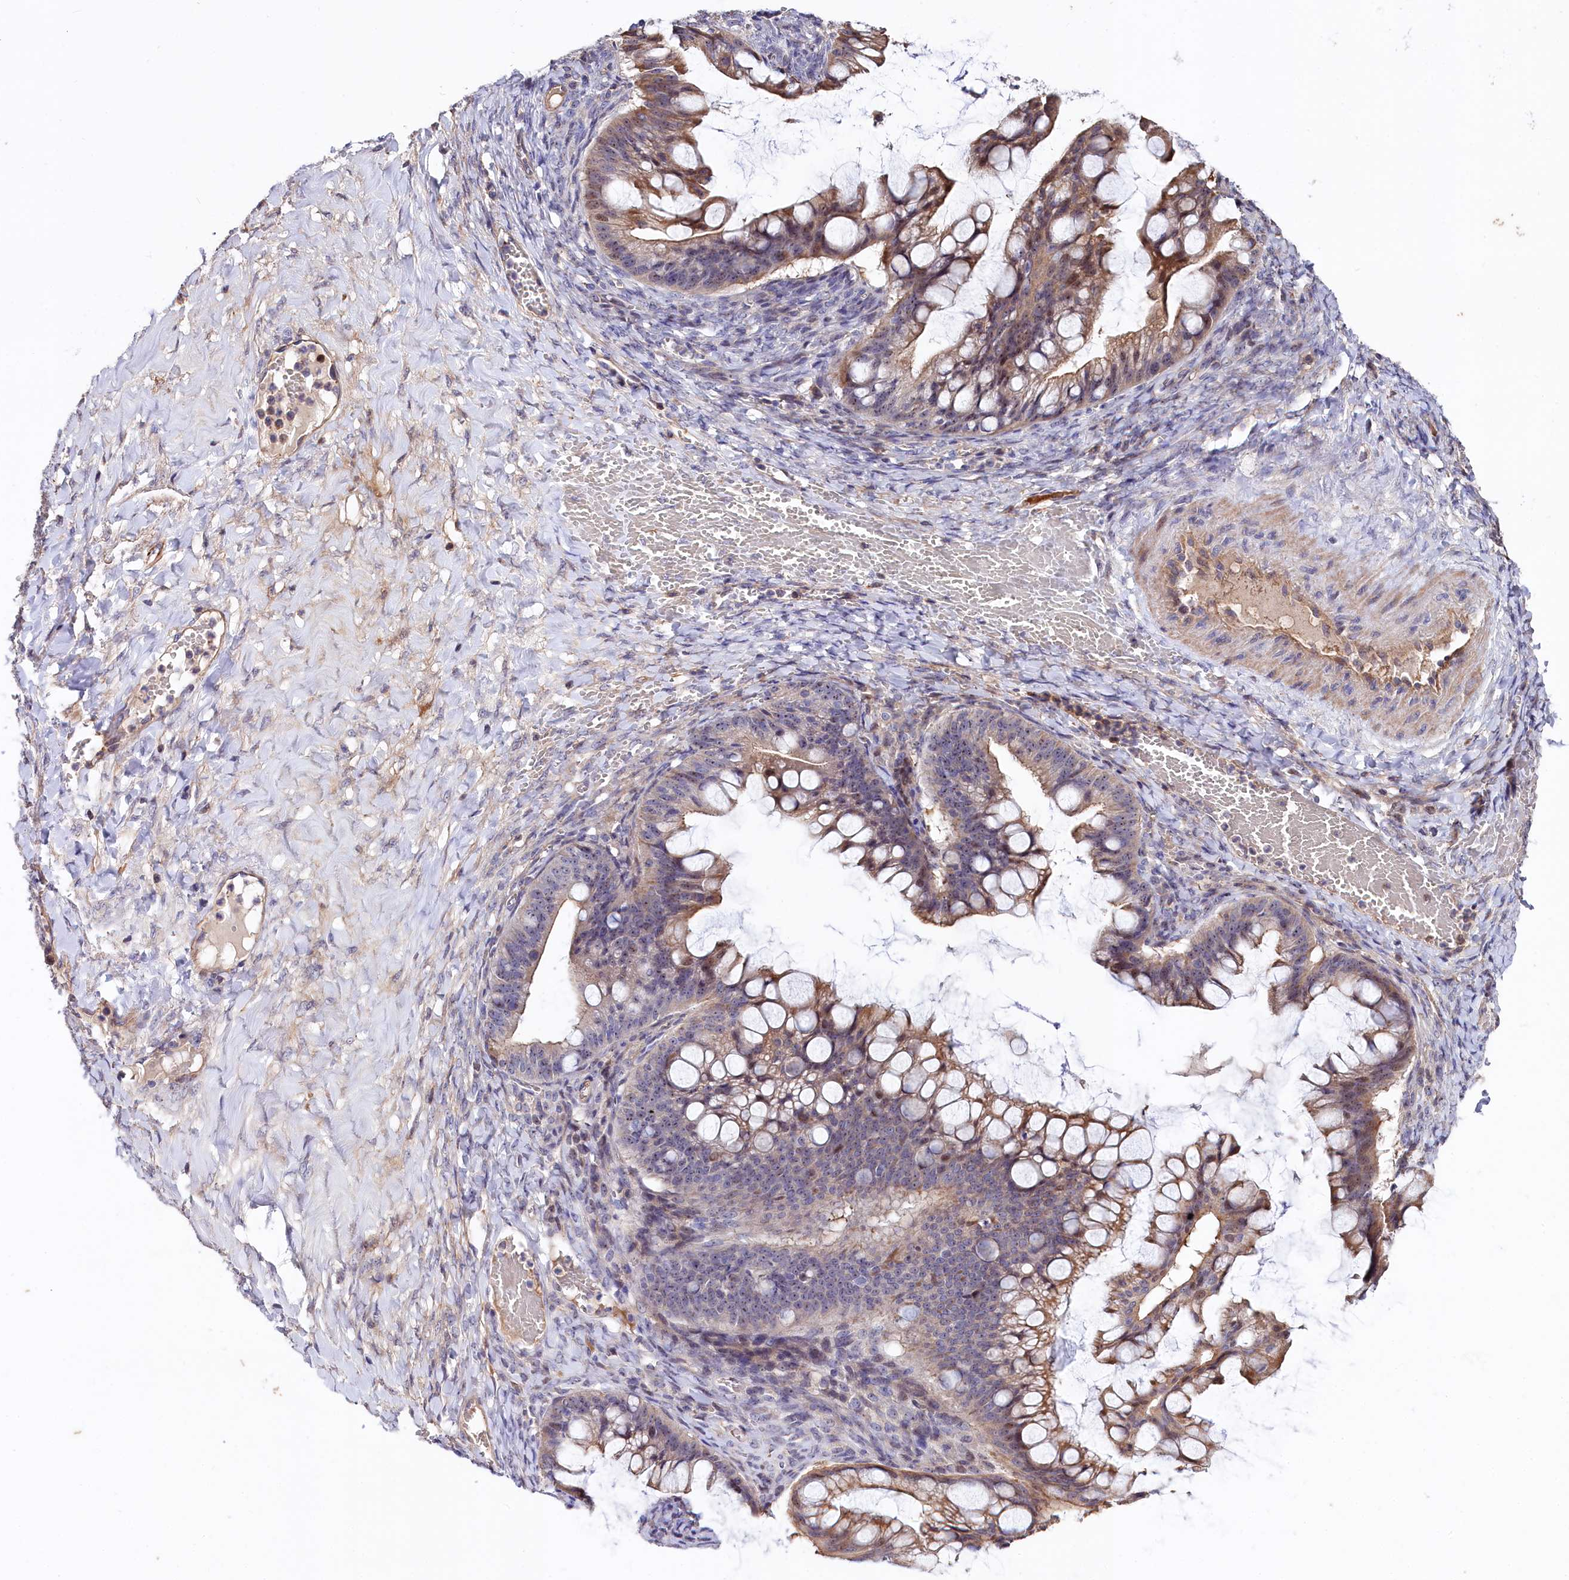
{"staining": {"intensity": "moderate", "quantity": "<25%", "location": "cytoplasmic/membranous,nuclear"}, "tissue": "ovarian cancer", "cell_type": "Tumor cells", "image_type": "cancer", "snomed": [{"axis": "morphology", "description": "Cystadenocarcinoma, mucinous, NOS"}, {"axis": "topography", "description": "Ovary"}], "caption": "This micrograph displays ovarian cancer stained with immunohistochemistry (IHC) to label a protein in brown. The cytoplasmic/membranous and nuclear of tumor cells show moderate positivity for the protein. Nuclei are counter-stained blue.", "gene": "RPUSD3", "patient": {"sex": "female", "age": 73}}